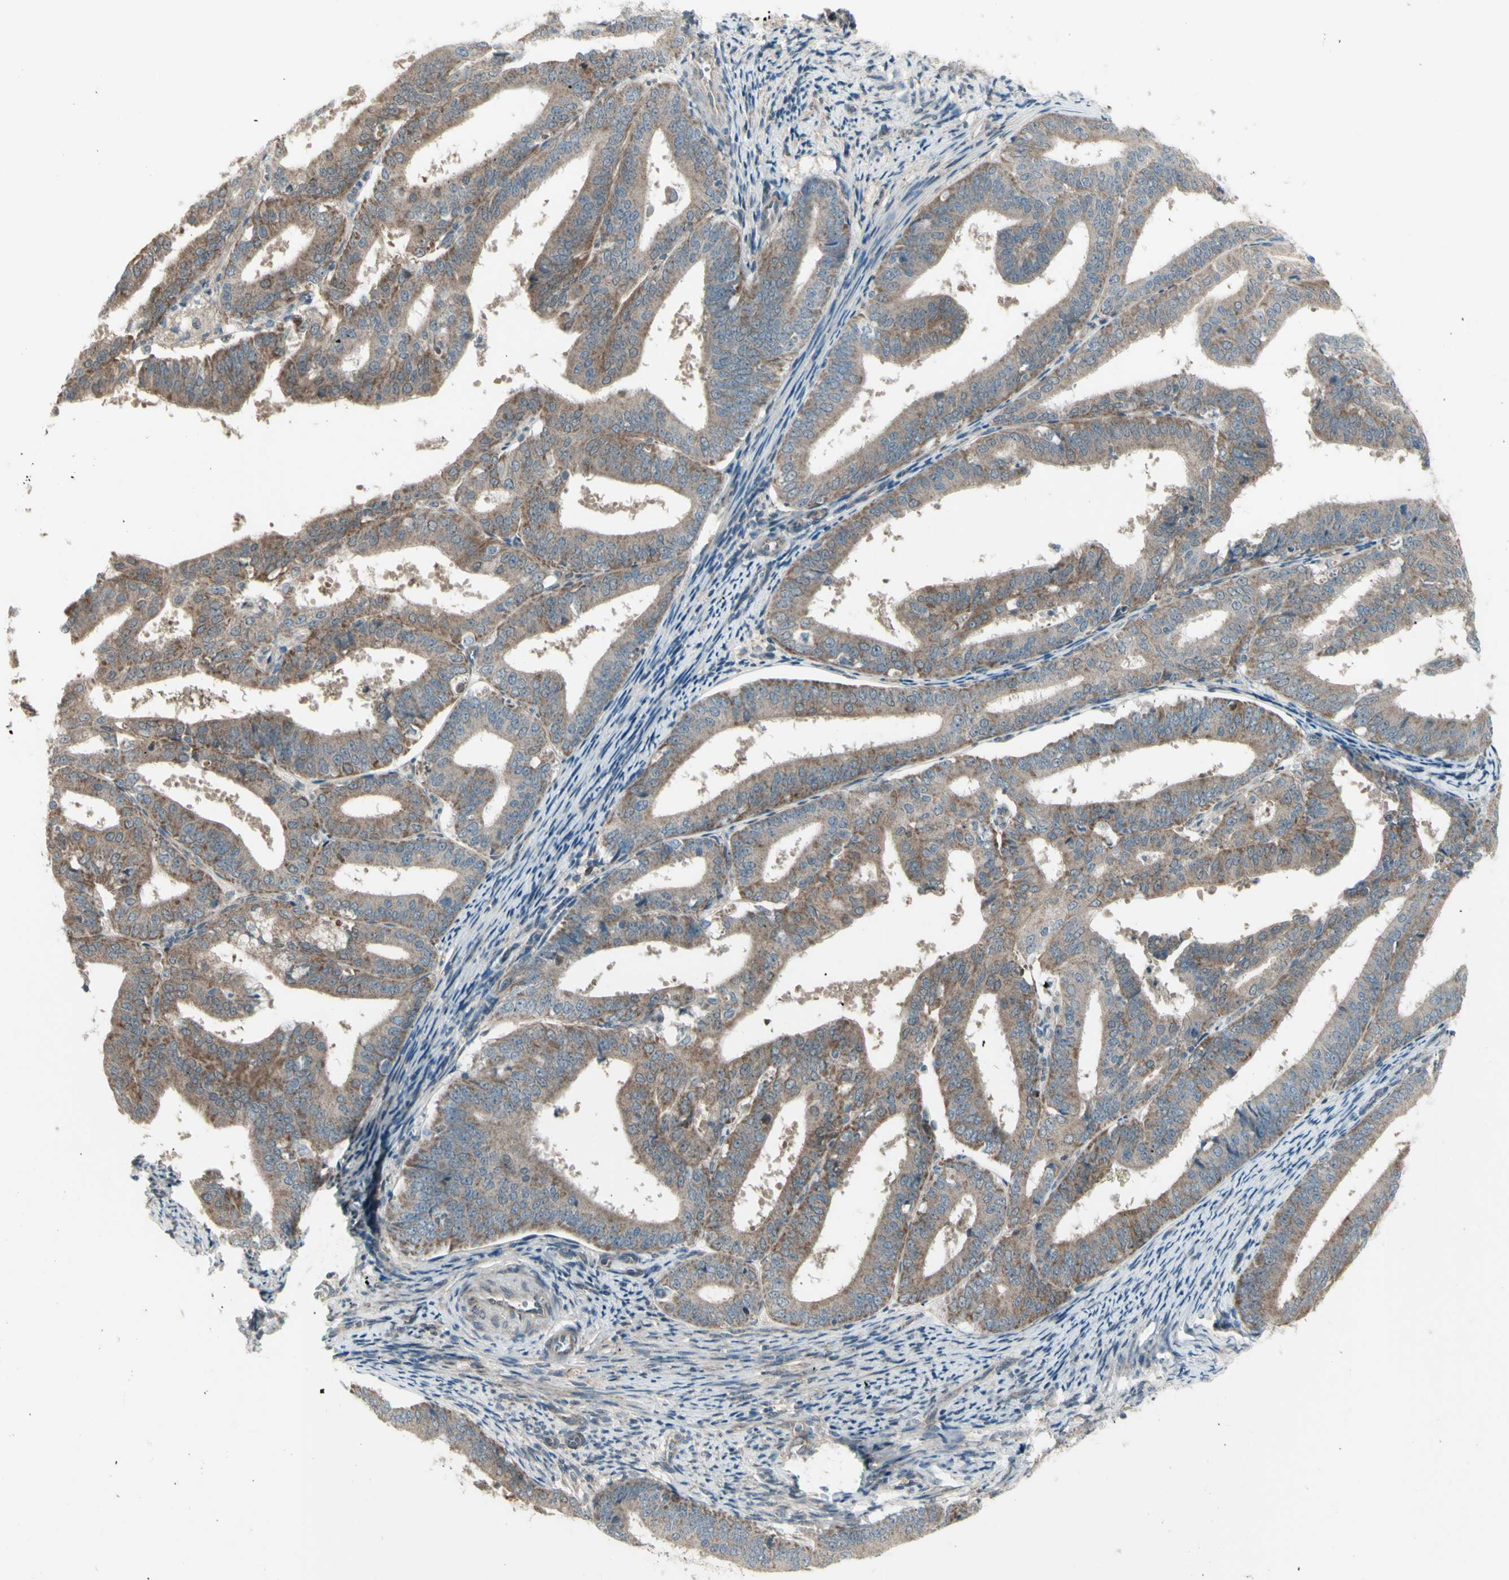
{"staining": {"intensity": "weak", "quantity": ">75%", "location": "cytoplasmic/membranous"}, "tissue": "endometrial cancer", "cell_type": "Tumor cells", "image_type": "cancer", "snomed": [{"axis": "morphology", "description": "Adenocarcinoma, NOS"}, {"axis": "topography", "description": "Endometrium"}], "caption": "Protein expression analysis of human endometrial cancer reveals weak cytoplasmic/membranous expression in approximately >75% of tumor cells.", "gene": "NAXD", "patient": {"sex": "female", "age": 63}}